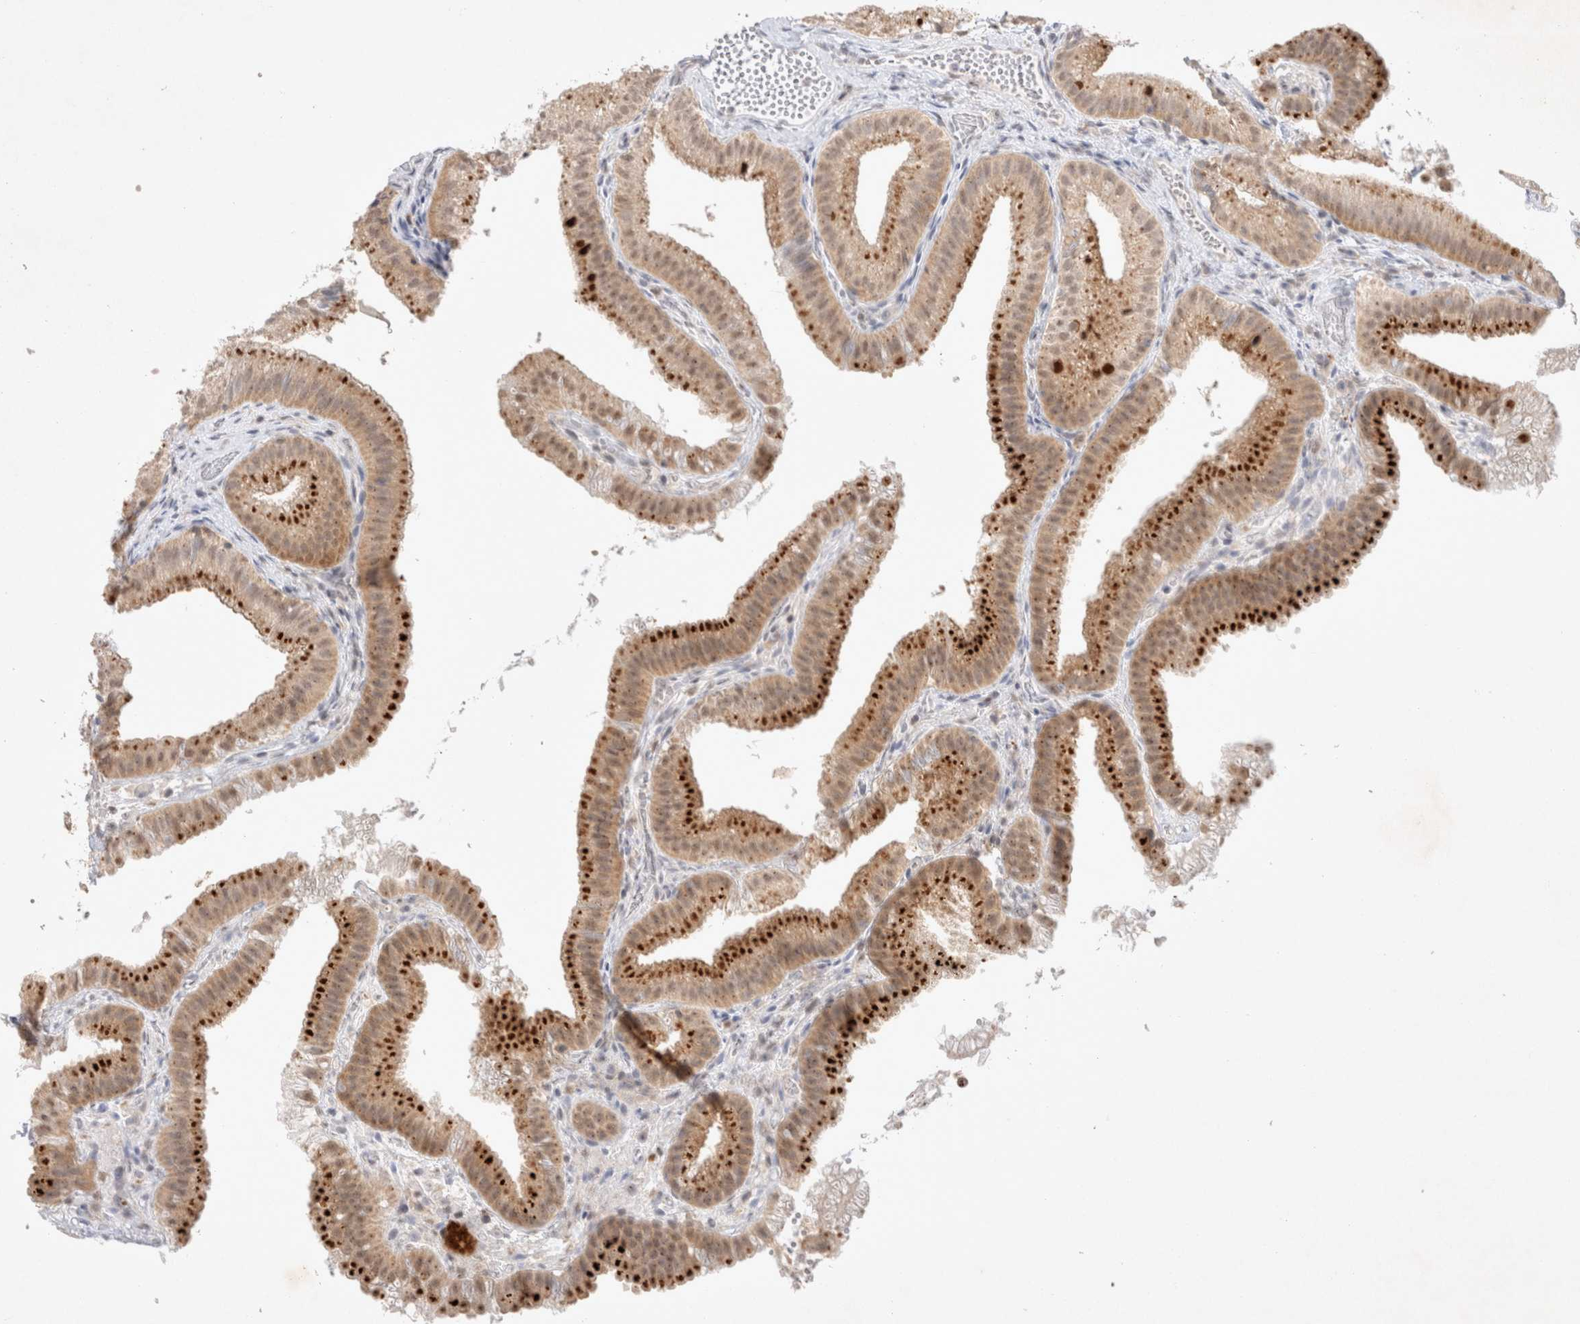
{"staining": {"intensity": "strong", "quantity": ">75%", "location": "cytoplasmic/membranous"}, "tissue": "gallbladder", "cell_type": "Glandular cells", "image_type": "normal", "snomed": [{"axis": "morphology", "description": "Normal tissue, NOS"}, {"axis": "topography", "description": "Gallbladder"}], "caption": "Normal gallbladder reveals strong cytoplasmic/membranous expression in approximately >75% of glandular cells.", "gene": "FBXO42", "patient": {"sex": "female", "age": 30}}